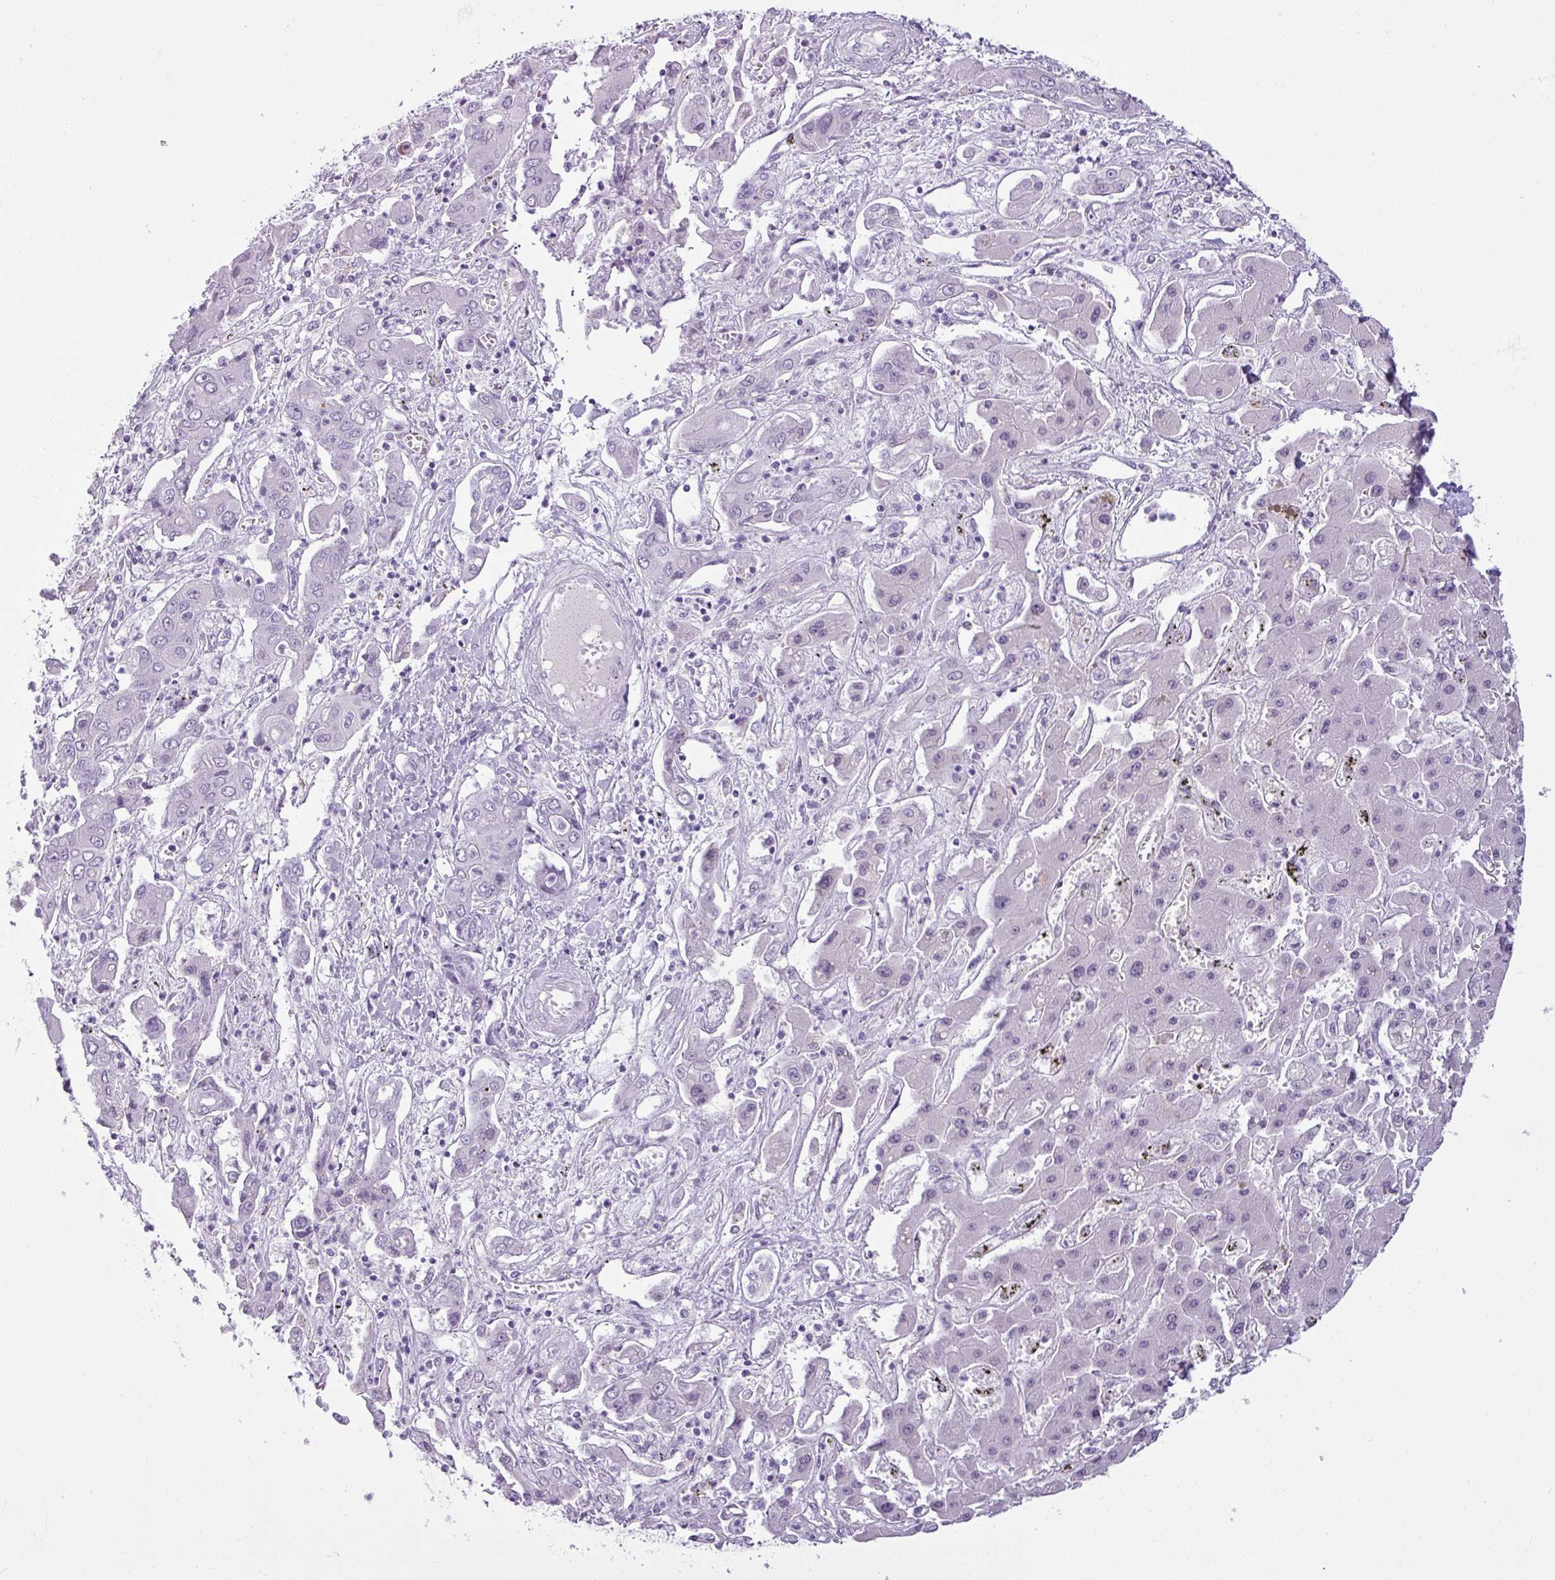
{"staining": {"intensity": "negative", "quantity": "none", "location": "none"}, "tissue": "liver cancer", "cell_type": "Tumor cells", "image_type": "cancer", "snomed": [{"axis": "morphology", "description": "Cholangiocarcinoma"}, {"axis": "topography", "description": "Liver"}], "caption": "High power microscopy micrograph of an IHC histopathology image of liver cholangiocarcinoma, revealing no significant staining in tumor cells. (DAB (3,3'-diaminobenzidine) immunohistochemistry (IHC) visualized using brightfield microscopy, high magnification).", "gene": "CDH16", "patient": {"sex": "male", "age": 67}}